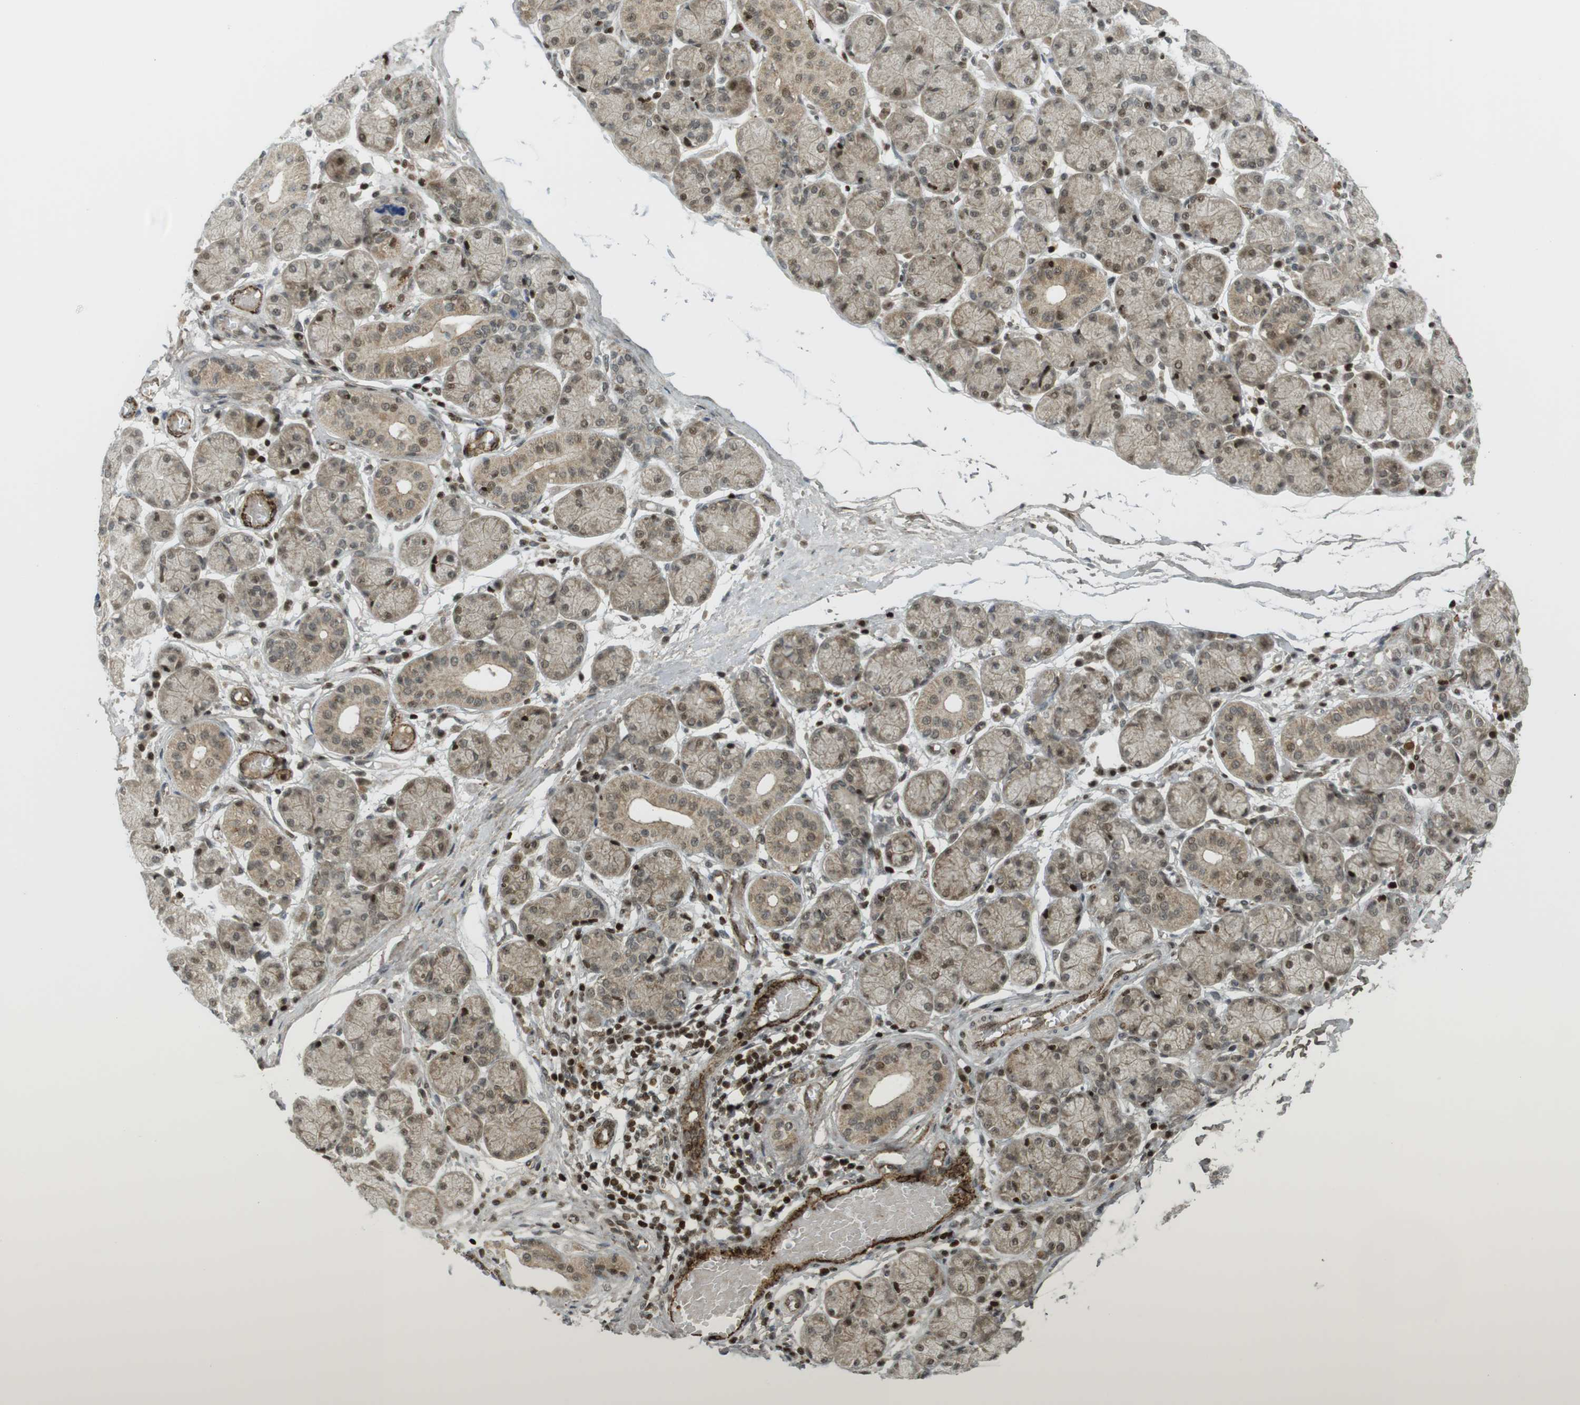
{"staining": {"intensity": "weak", "quantity": ">75%", "location": "cytoplasmic/membranous,nuclear"}, "tissue": "salivary gland", "cell_type": "Glandular cells", "image_type": "normal", "snomed": [{"axis": "morphology", "description": "Normal tissue, NOS"}, {"axis": "topography", "description": "Salivary gland"}], "caption": "This photomicrograph reveals benign salivary gland stained with IHC to label a protein in brown. The cytoplasmic/membranous,nuclear of glandular cells show weak positivity for the protein. Nuclei are counter-stained blue.", "gene": "PPP1R13B", "patient": {"sex": "female", "age": 24}}